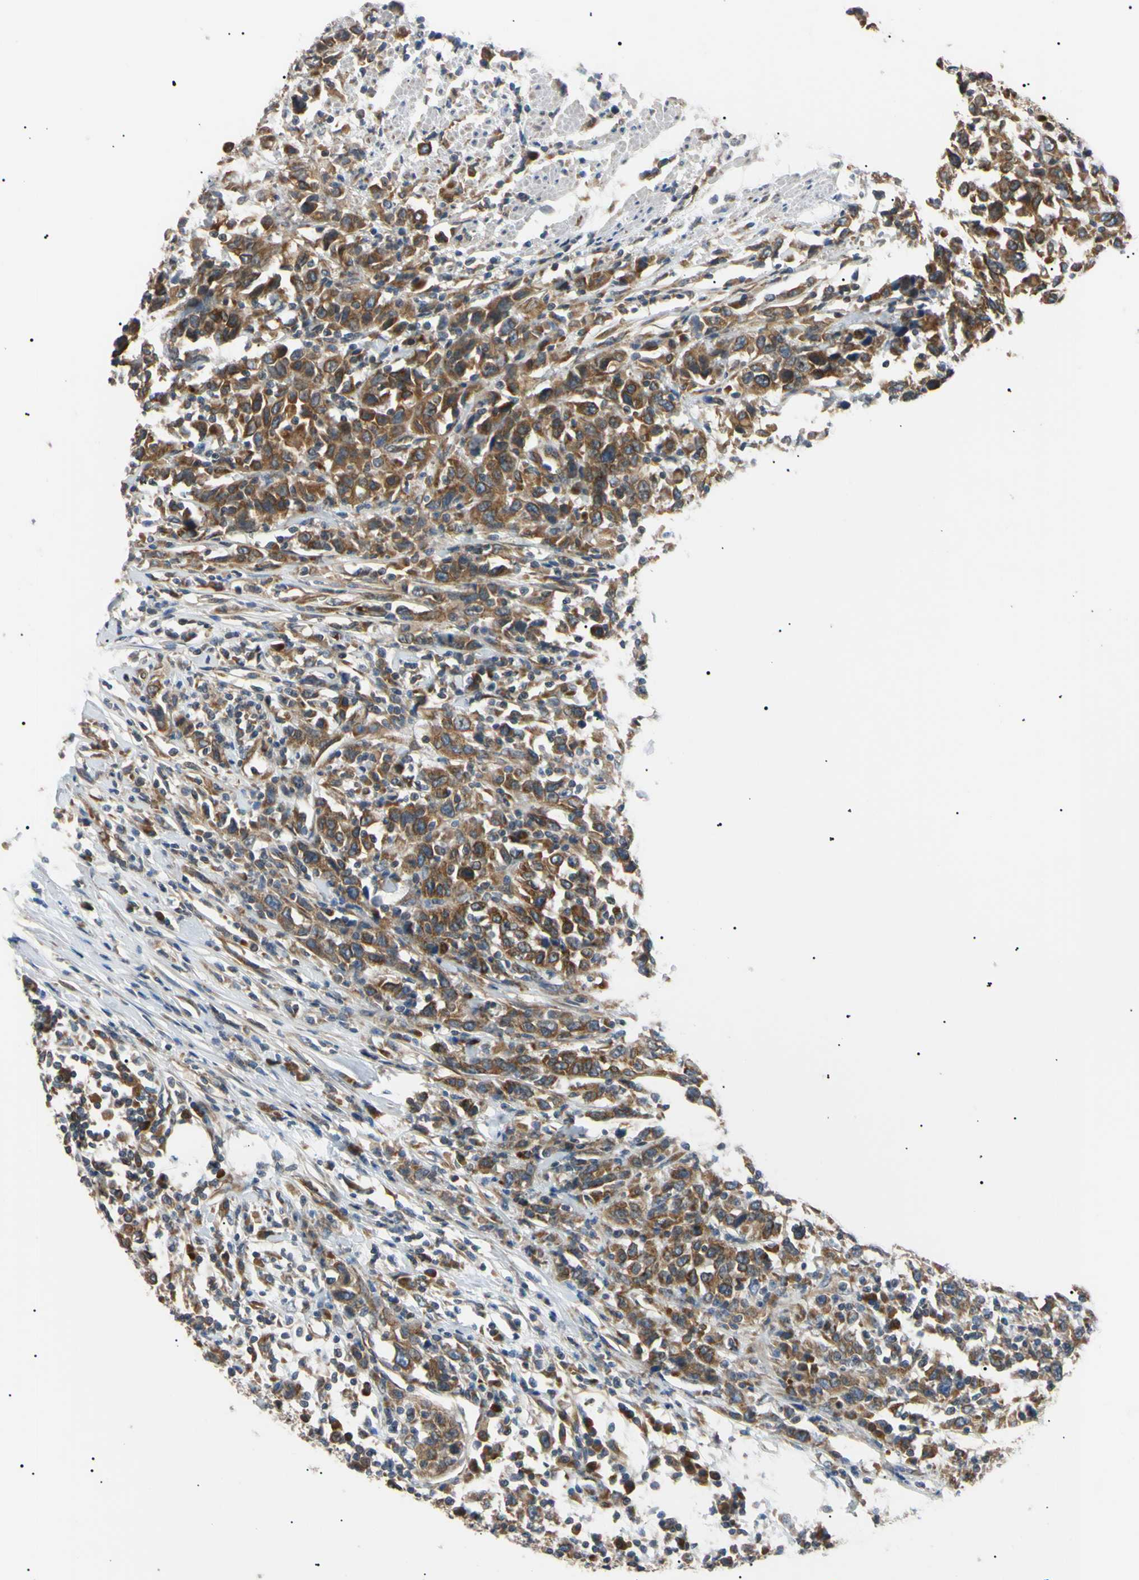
{"staining": {"intensity": "moderate", "quantity": ">75%", "location": "cytoplasmic/membranous"}, "tissue": "urothelial cancer", "cell_type": "Tumor cells", "image_type": "cancer", "snomed": [{"axis": "morphology", "description": "Urothelial carcinoma, High grade"}, {"axis": "topography", "description": "Urinary bladder"}], "caption": "Urothelial cancer stained for a protein (brown) demonstrates moderate cytoplasmic/membranous positive positivity in approximately >75% of tumor cells.", "gene": "VAPA", "patient": {"sex": "male", "age": 61}}